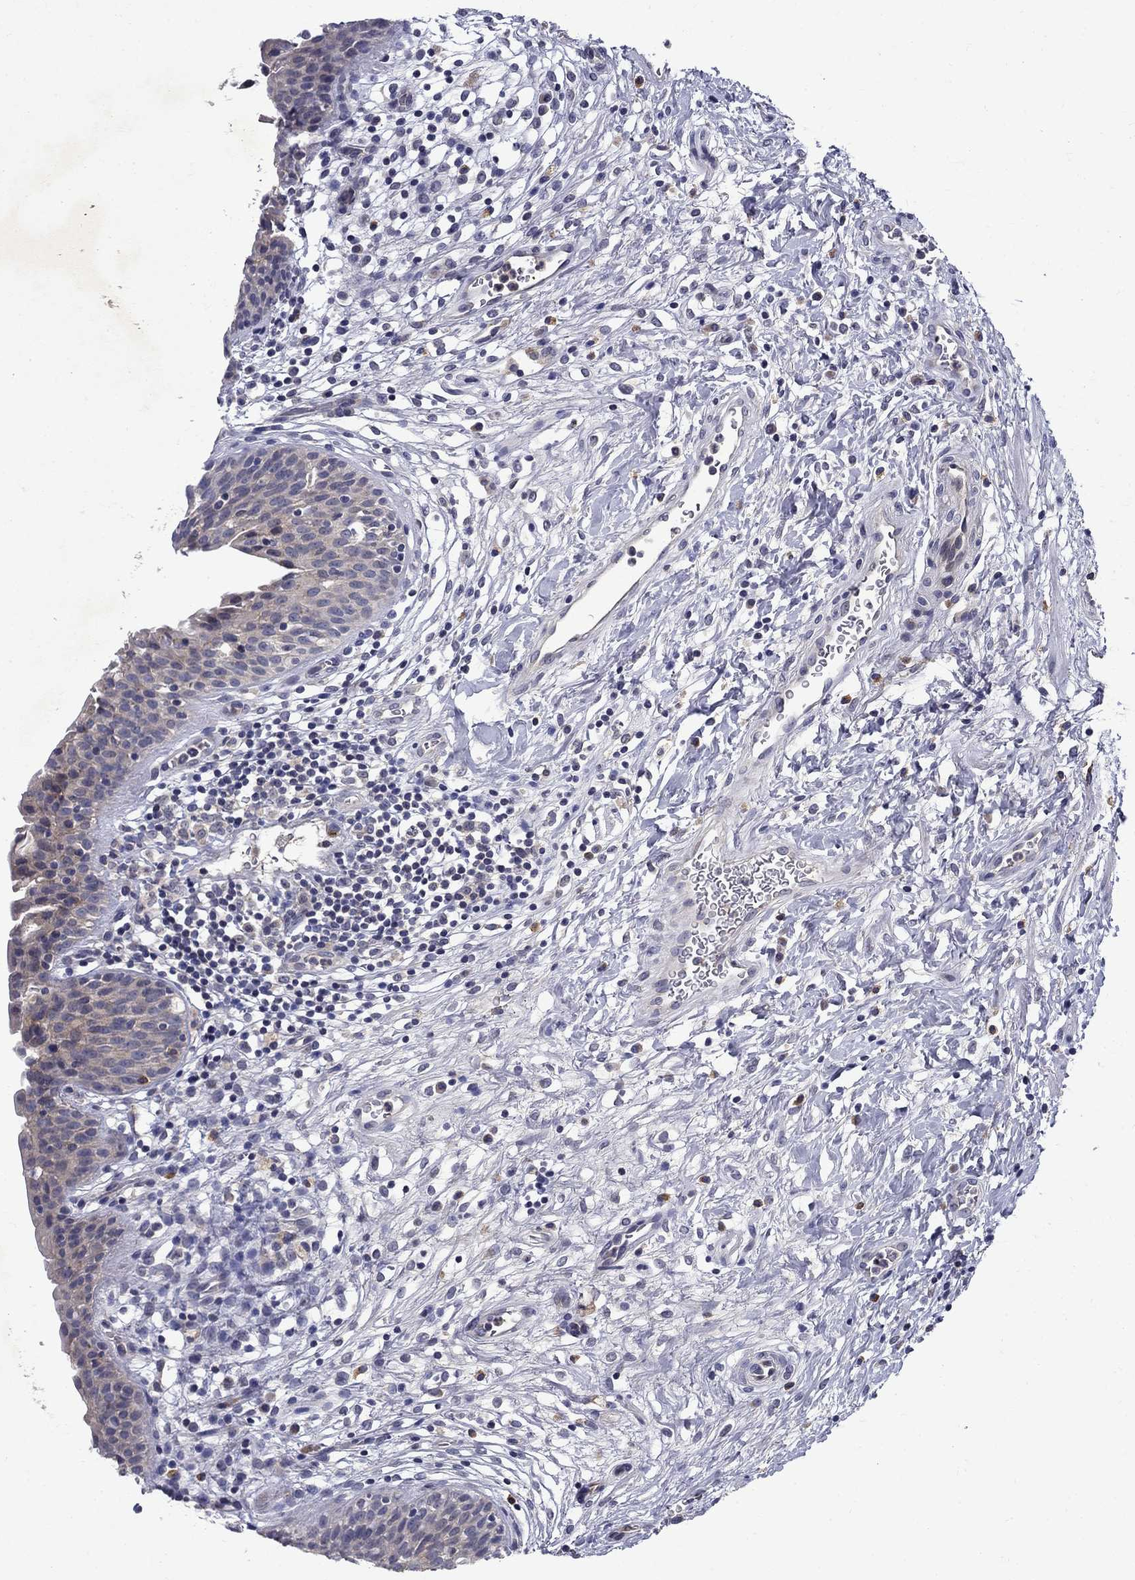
{"staining": {"intensity": "negative", "quantity": "none", "location": "none"}, "tissue": "urinary bladder", "cell_type": "Urothelial cells", "image_type": "normal", "snomed": [{"axis": "morphology", "description": "Normal tissue, NOS"}, {"axis": "topography", "description": "Urinary bladder"}], "caption": "Image shows no significant protein staining in urothelial cells of unremarkable urinary bladder.", "gene": "STAB2", "patient": {"sex": "male", "age": 37}}